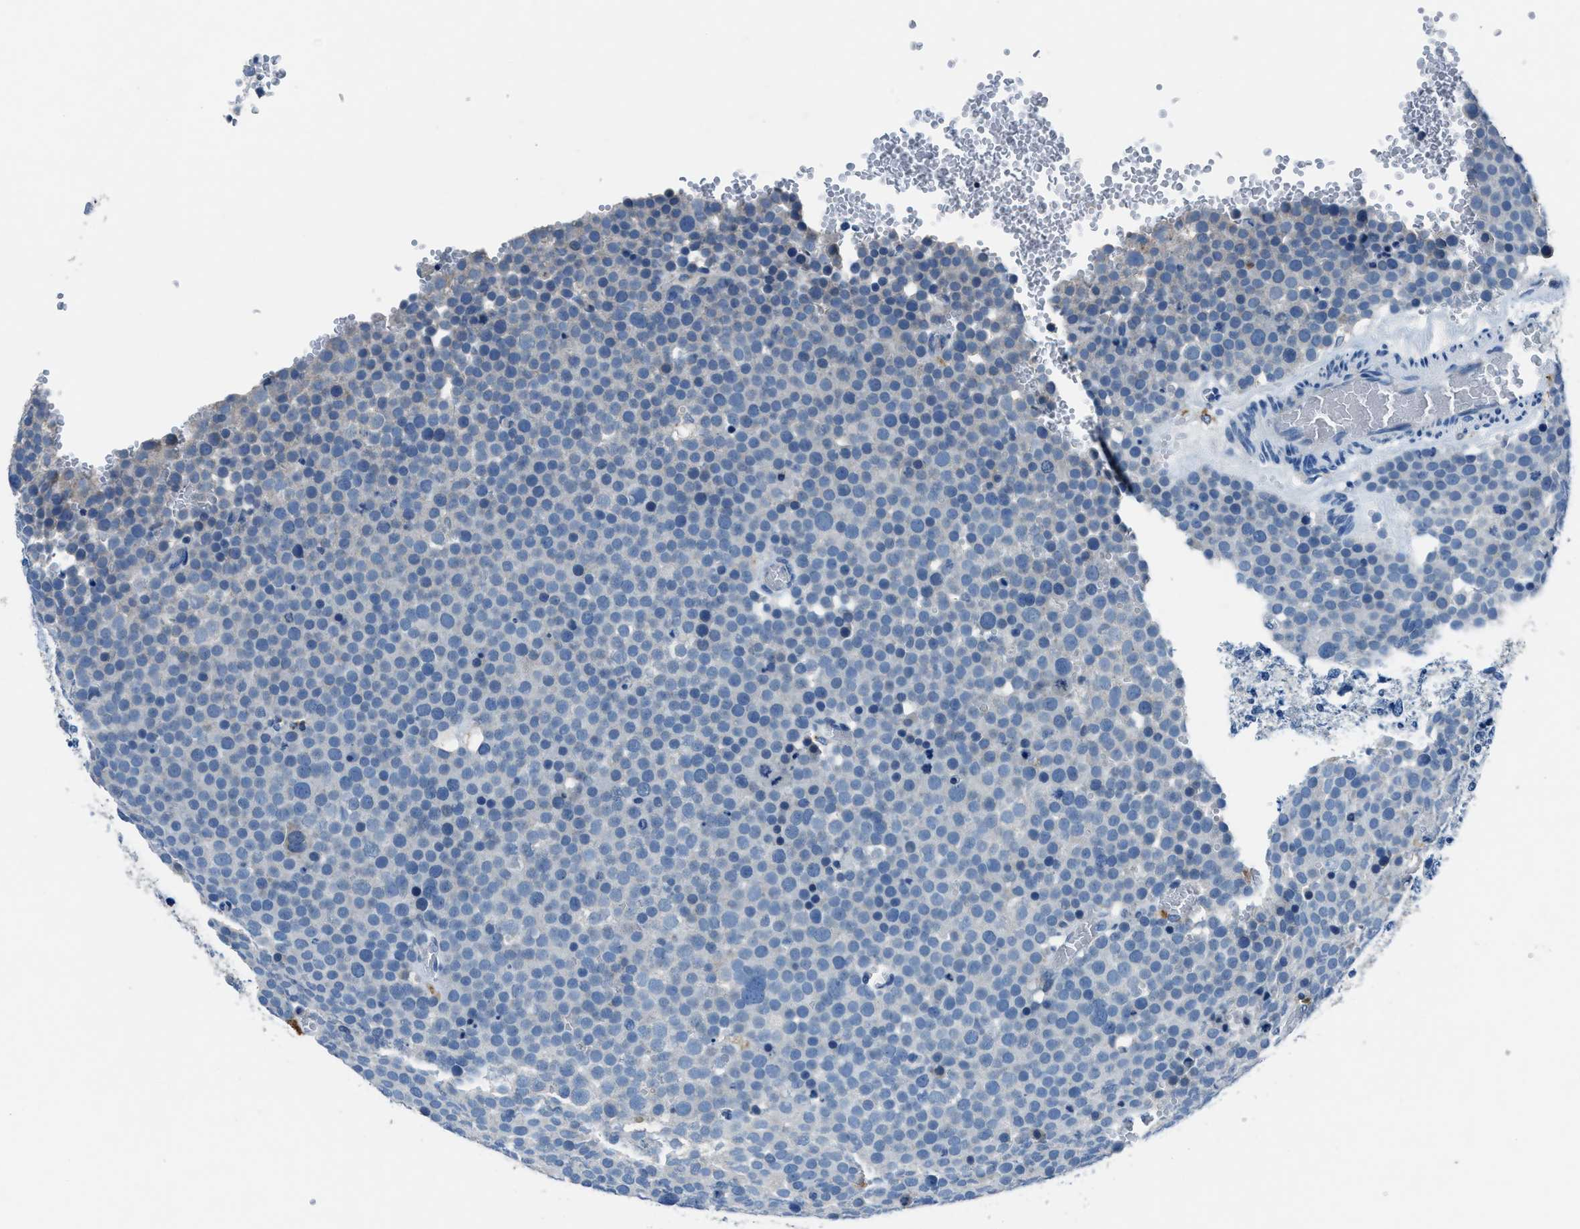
{"staining": {"intensity": "negative", "quantity": "none", "location": "none"}, "tissue": "testis cancer", "cell_type": "Tumor cells", "image_type": "cancer", "snomed": [{"axis": "morphology", "description": "Seminoma, NOS"}, {"axis": "topography", "description": "Testis"}], "caption": "Immunohistochemical staining of testis cancer displays no significant staining in tumor cells.", "gene": "ADAM2", "patient": {"sex": "male", "age": 71}}